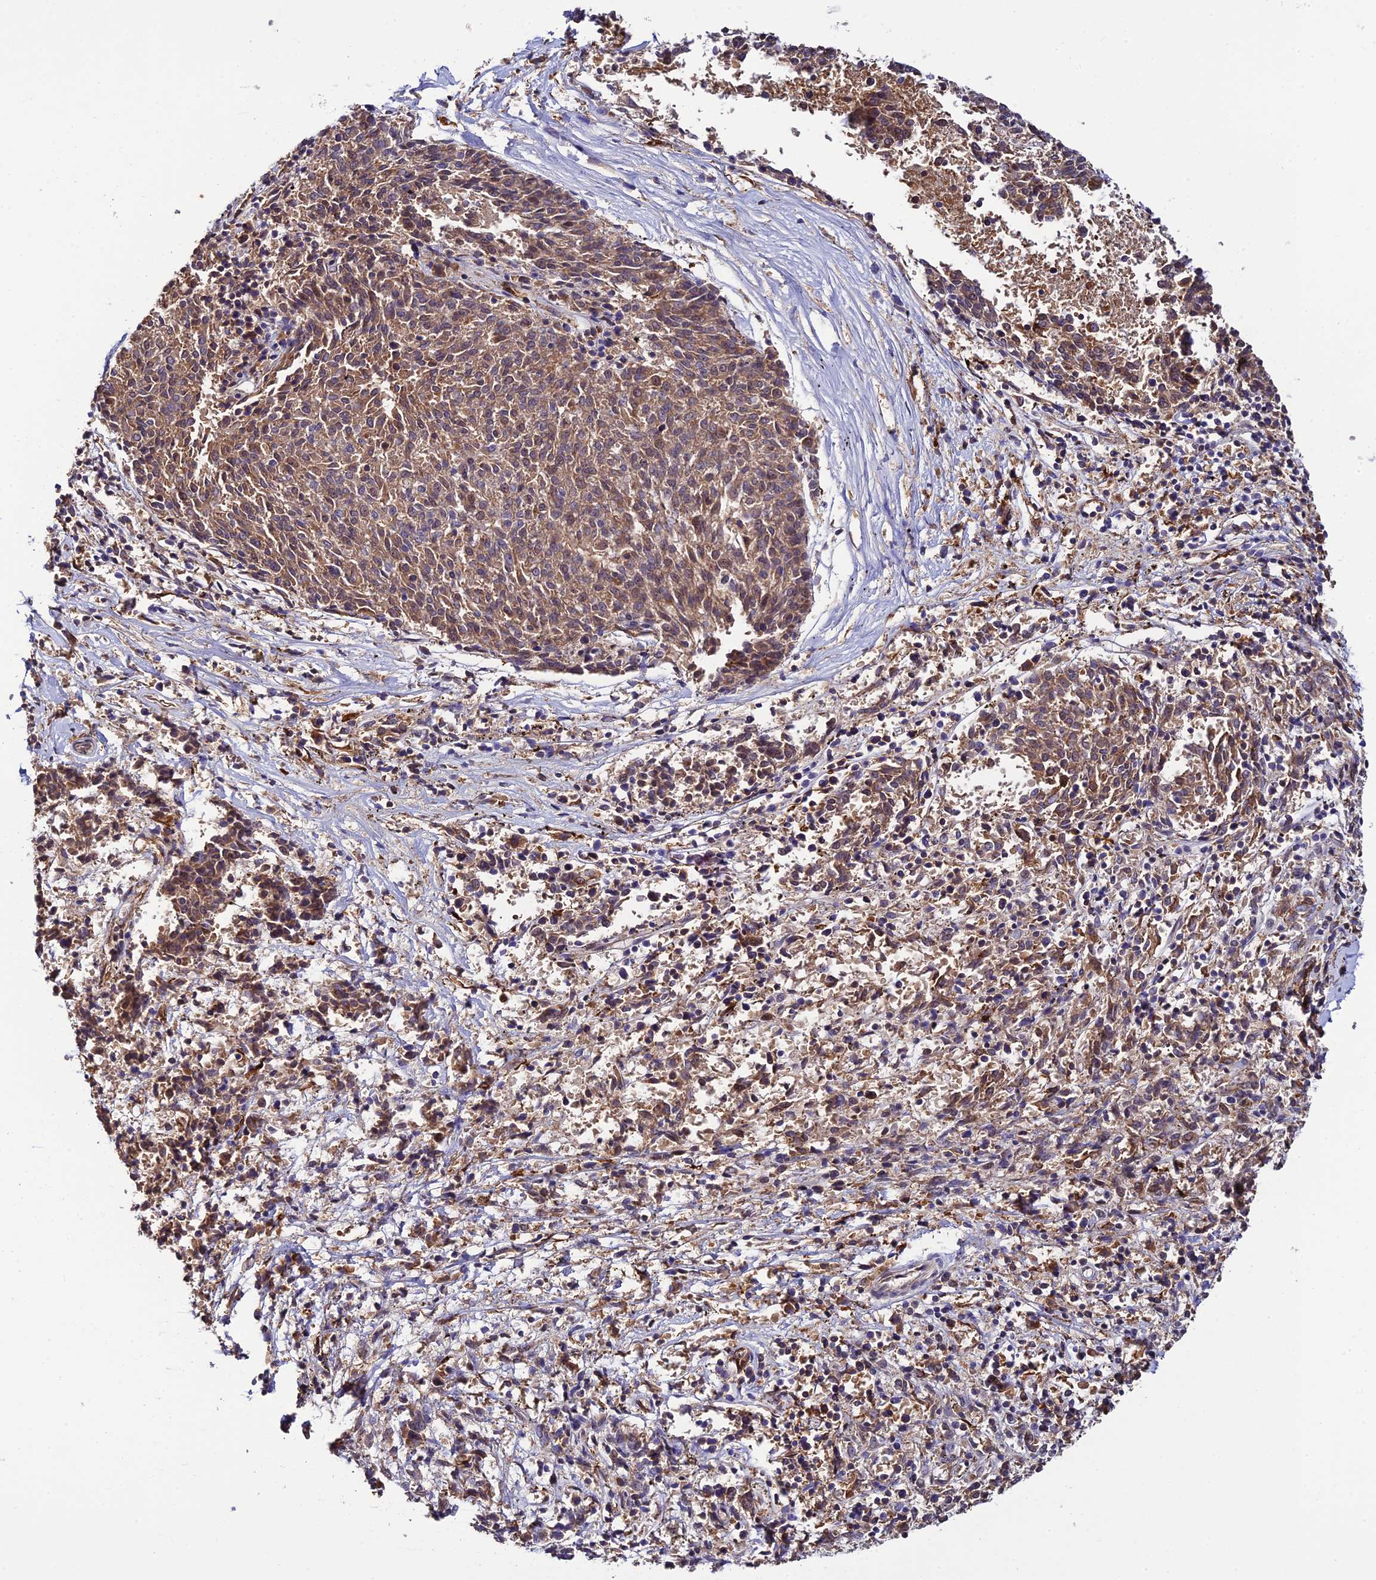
{"staining": {"intensity": "moderate", "quantity": ">75%", "location": "cytoplasmic/membranous"}, "tissue": "melanoma", "cell_type": "Tumor cells", "image_type": "cancer", "snomed": [{"axis": "morphology", "description": "Malignant melanoma, NOS"}, {"axis": "topography", "description": "Skin"}], "caption": "Melanoma stained with a protein marker reveals moderate staining in tumor cells.", "gene": "P3H3", "patient": {"sex": "female", "age": 72}}